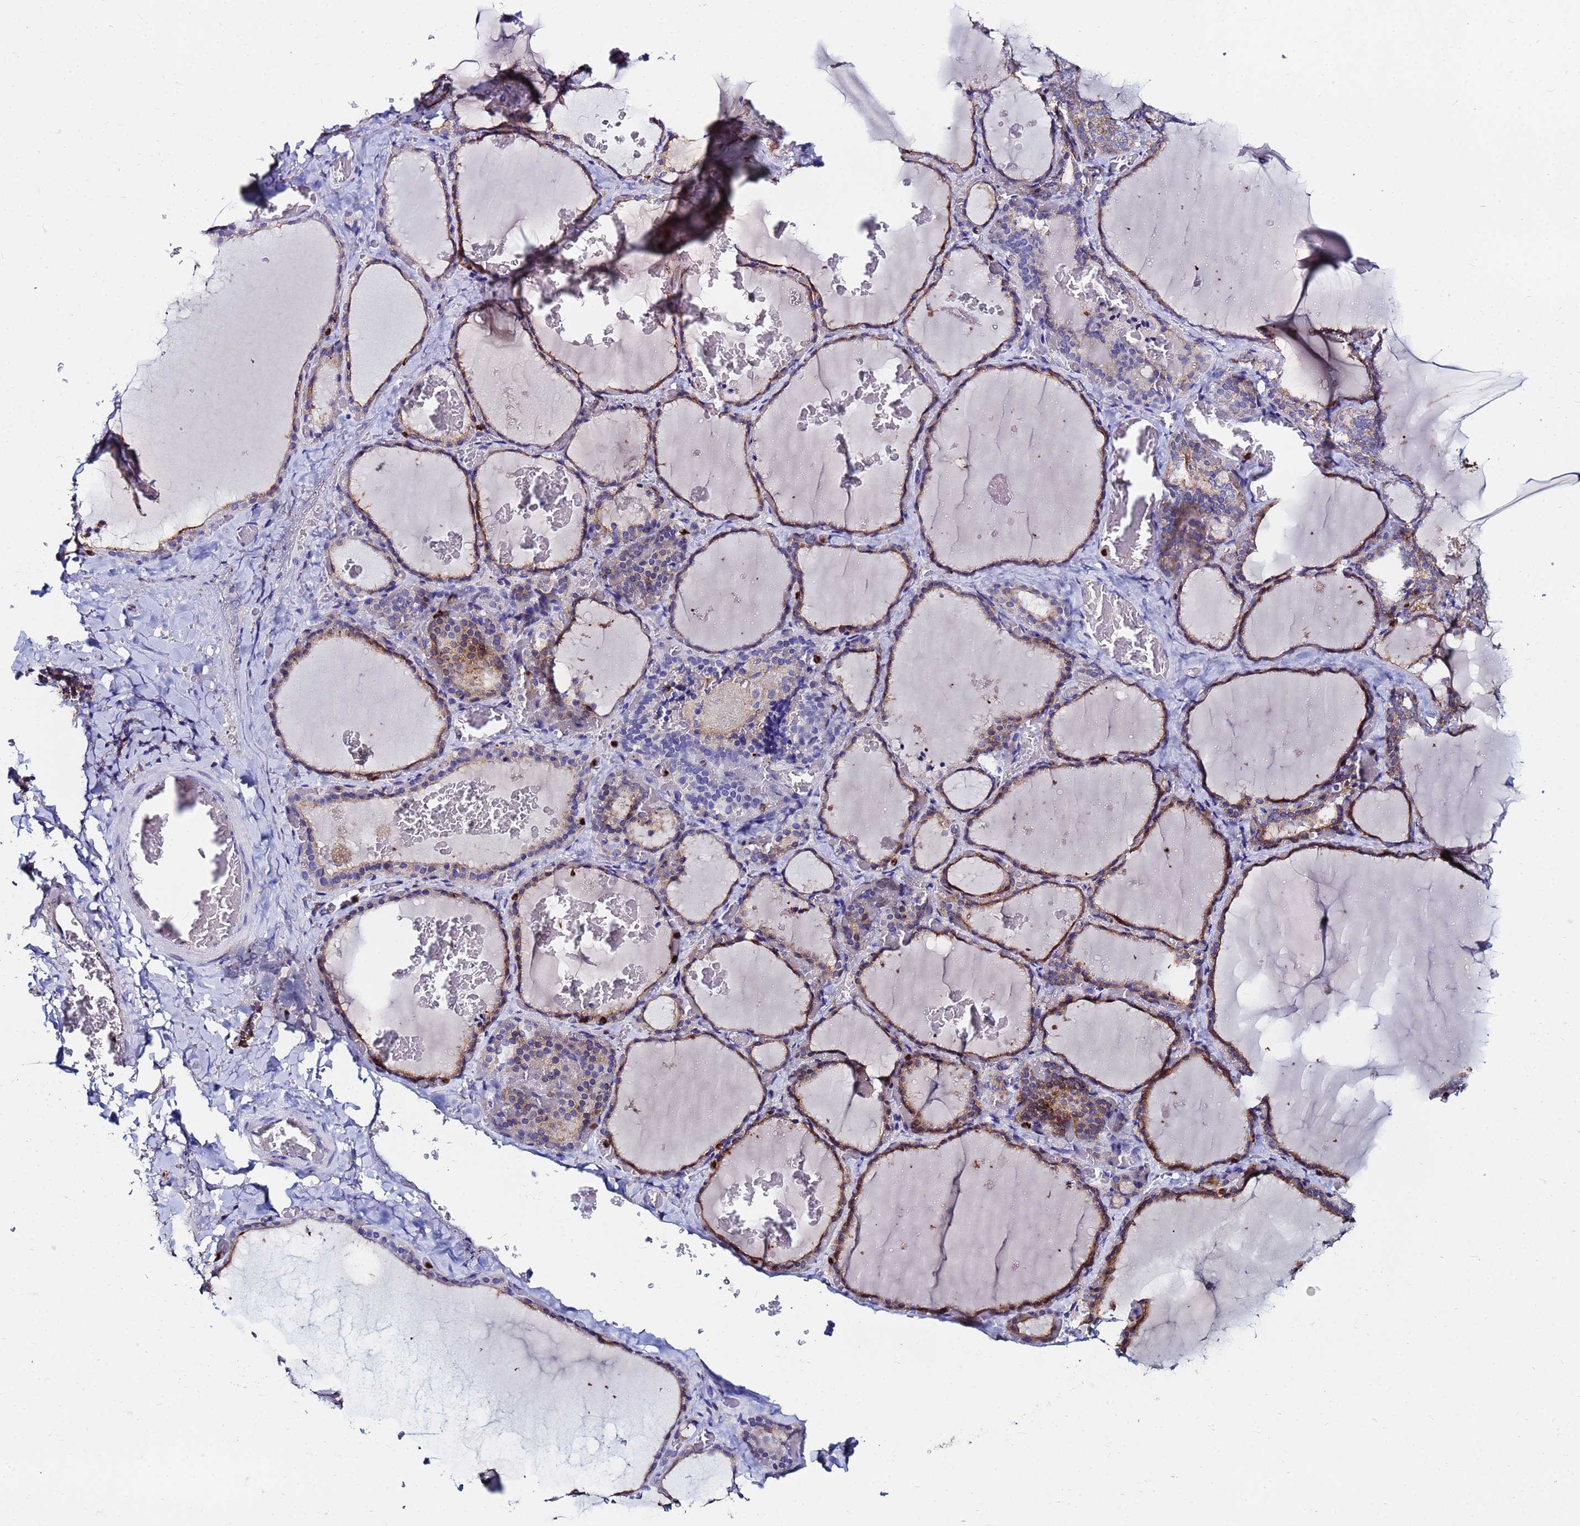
{"staining": {"intensity": "weak", "quantity": "25%-75%", "location": "cytoplasmic/membranous"}, "tissue": "thyroid gland", "cell_type": "Glandular cells", "image_type": "normal", "snomed": [{"axis": "morphology", "description": "Normal tissue, NOS"}, {"axis": "topography", "description": "Thyroid gland"}], "caption": "Immunohistochemistry (IHC) micrograph of unremarkable thyroid gland: human thyroid gland stained using IHC demonstrates low levels of weak protein expression localized specifically in the cytoplasmic/membranous of glandular cells, appearing as a cytoplasmic/membranous brown color.", "gene": "BASP1", "patient": {"sex": "female", "age": 39}}